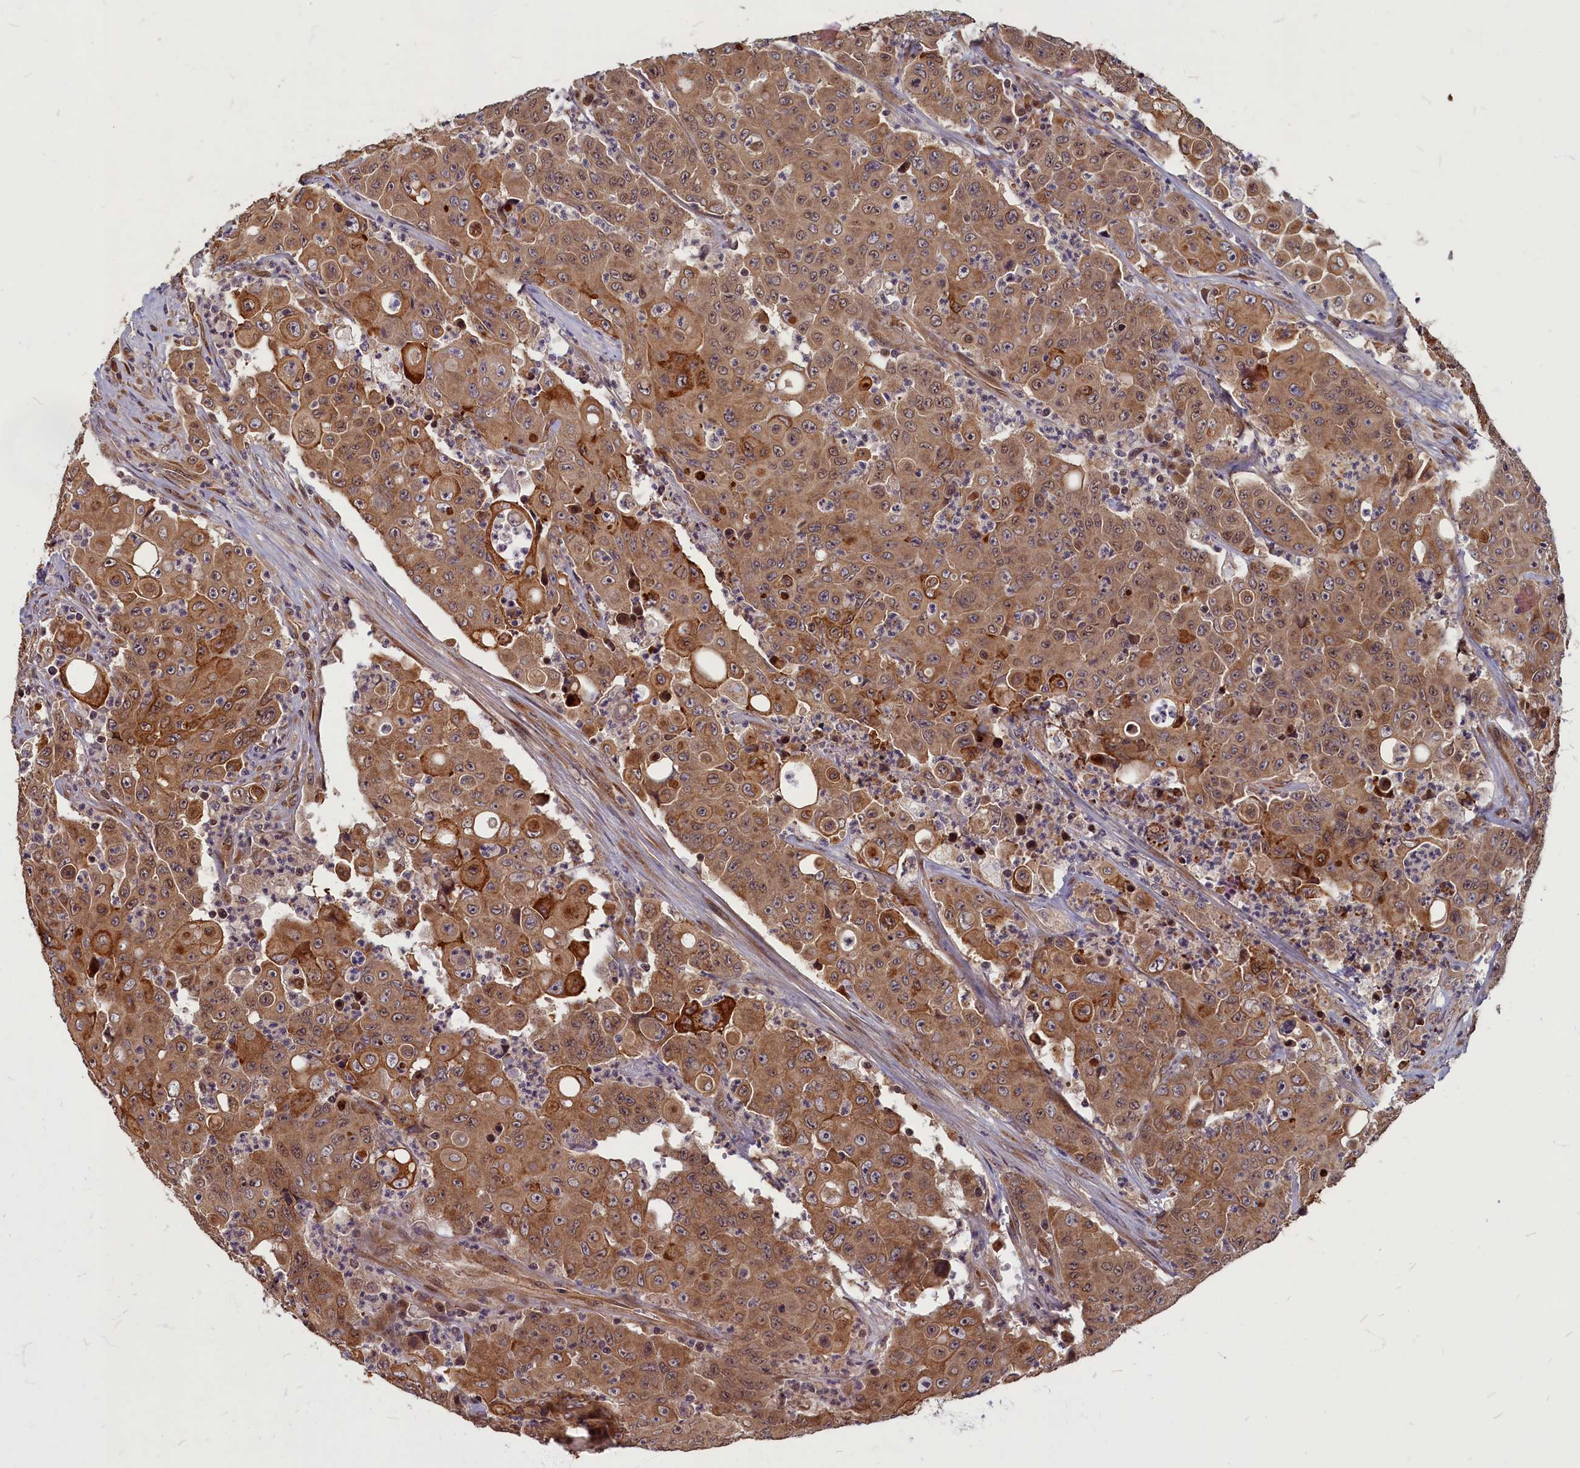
{"staining": {"intensity": "moderate", "quantity": ">75%", "location": "cytoplasmic/membranous,nuclear"}, "tissue": "colorectal cancer", "cell_type": "Tumor cells", "image_type": "cancer", "snomed": [{"axis": "morphology", "description": "Adenocarcinoma, NOS"}, {"axis": "topography", "description": "Colon"}], "caption": "This image demonstrates IHC staining of human colorectal adenocarcinoma, with medium moderate cytoplasmic/membranous and nuclear staining in about >75% of tumor cells.", "gene": "MYCBP", "patient": {"sex": "male", "age": 51}}